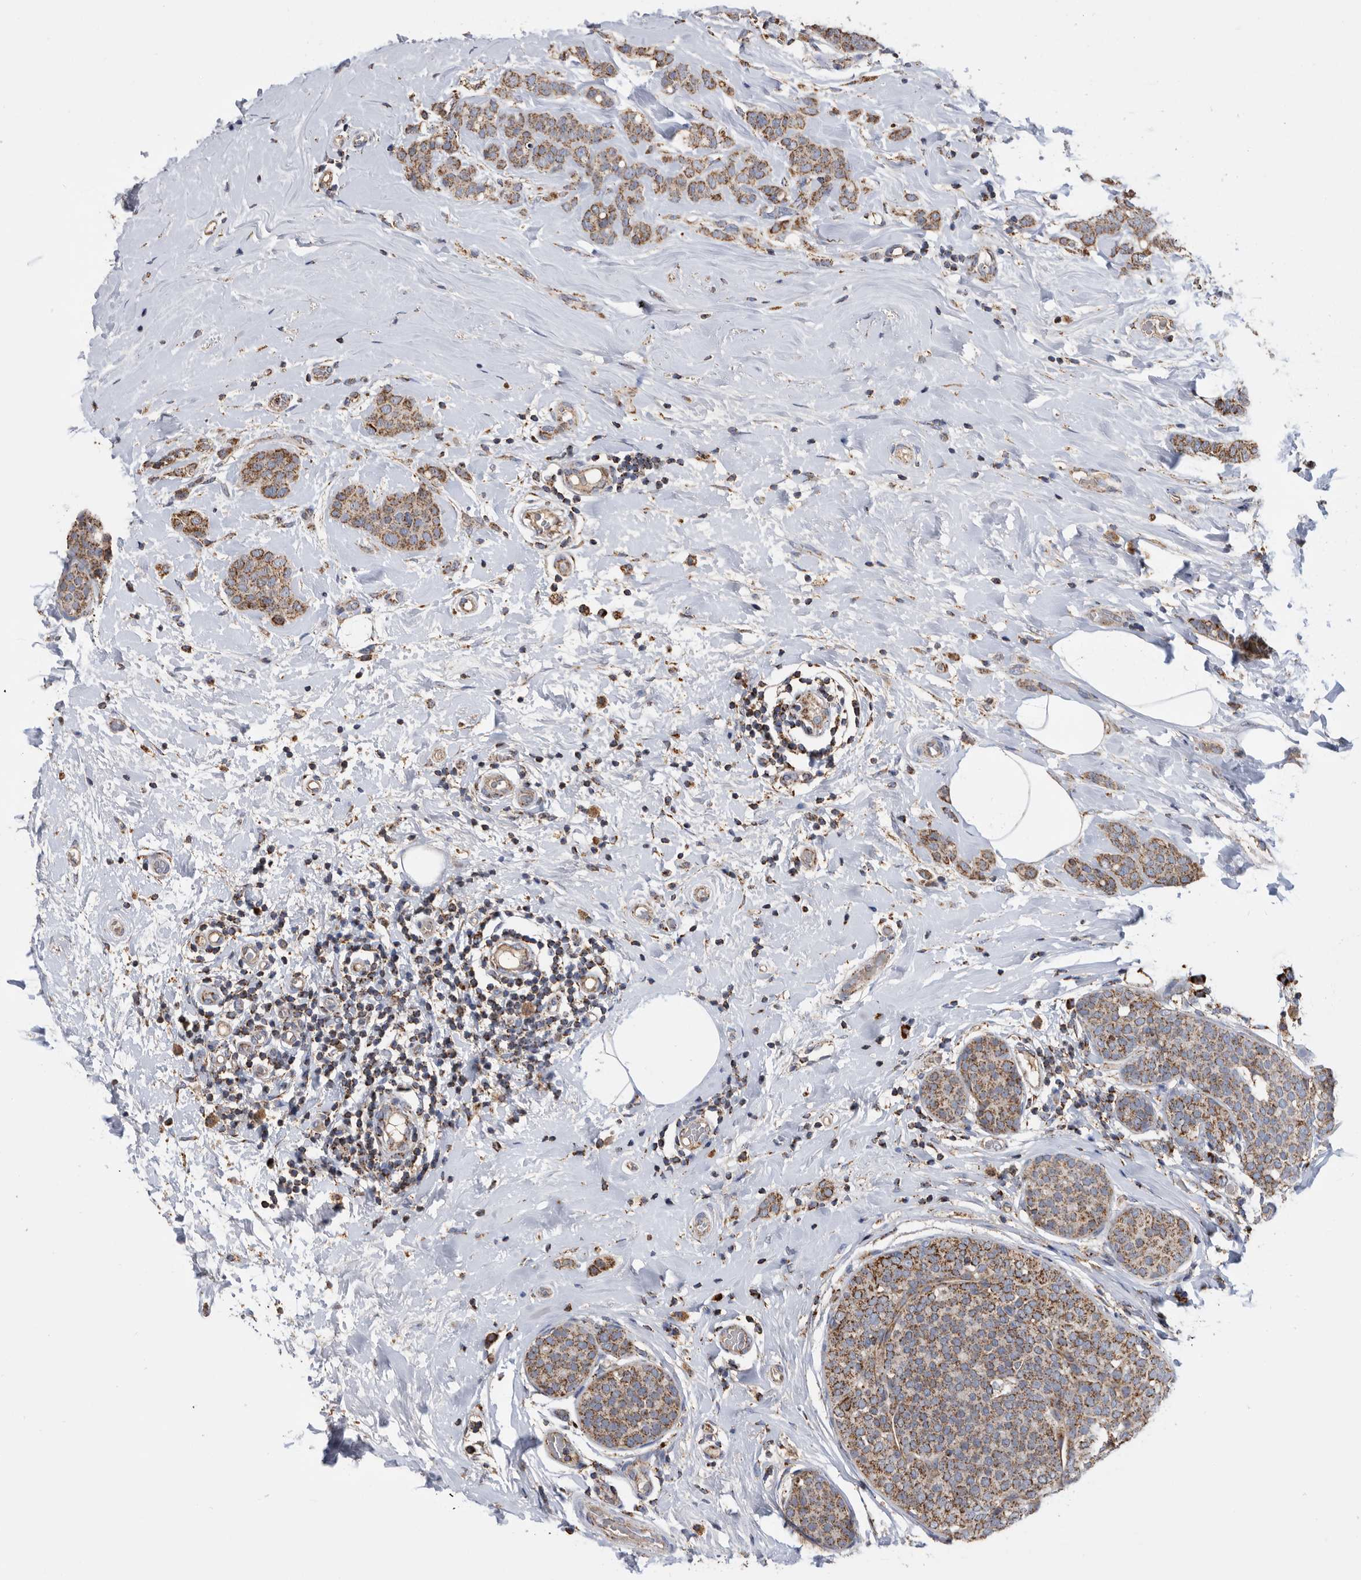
{"staining": {"intensity": "moderate", "quantity": ">75%", "location": "cytoplasmic/membranous"}, "tissue": "breast cancer", "cell_type": "Tumor cells", "image_type": "cancer", "snomed": [{"axis": "morphology", "description": "Lobular carcinoma, in situ"}, {"axis": "morphology", "description": "Lobular carcinoma"}, {"axis": "topography", "description": "Breast"}], "caption": "Breast cancer stained with immunohistochemistry exhibits moderate cytoplasmic/membranous expression in about >75% of tumor cells.", "gene": "WFDC1", "patient": {"sex": "female", "age": 41}}